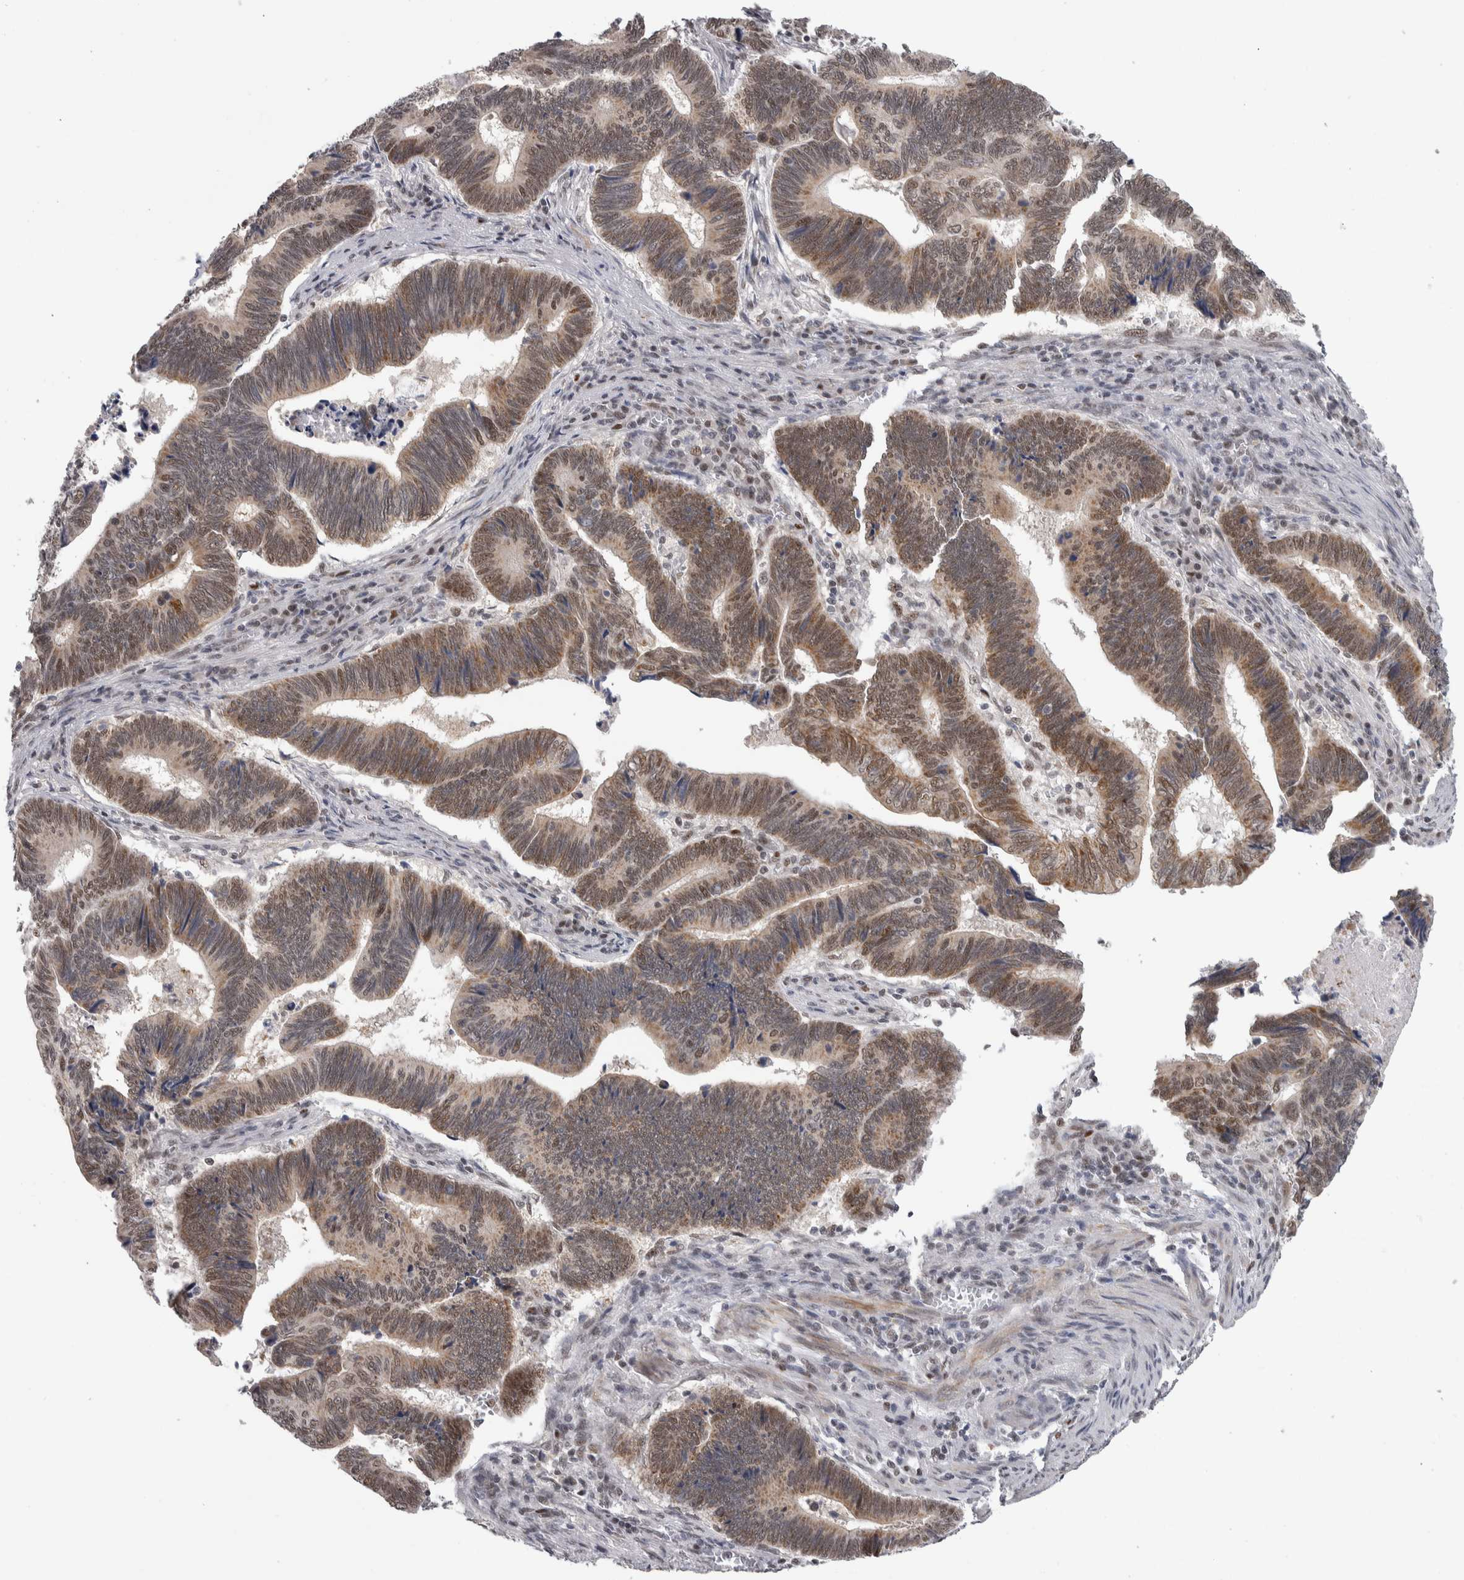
{"staining": {"intensity": "weak", "quantity": ">75%", "location": "cytoplasmic/membranous,nuclear"}, "tissue": "pancreatic cancer", "cell_type": "Tumor cells", "image_type": "cancer", "snomed": [{"axis": "morphology", "description": "Adenocarcinoma, NOS"}, {"axis": "topography", "description": "Pancreas"}], "caption": "Immunohistochemical staining of human adenocarcinoma (pancreatic) exhibits weak cytoplasmic/membranous and nuclear protein staining in approximately >75% of tumor cells. (DAB (3,3'-diaminobenzidine) = brown stain, brightfield microscopy at high magnification).", "gene": "HEXIM2", "patient": {"sex": "female", "age": 70}}